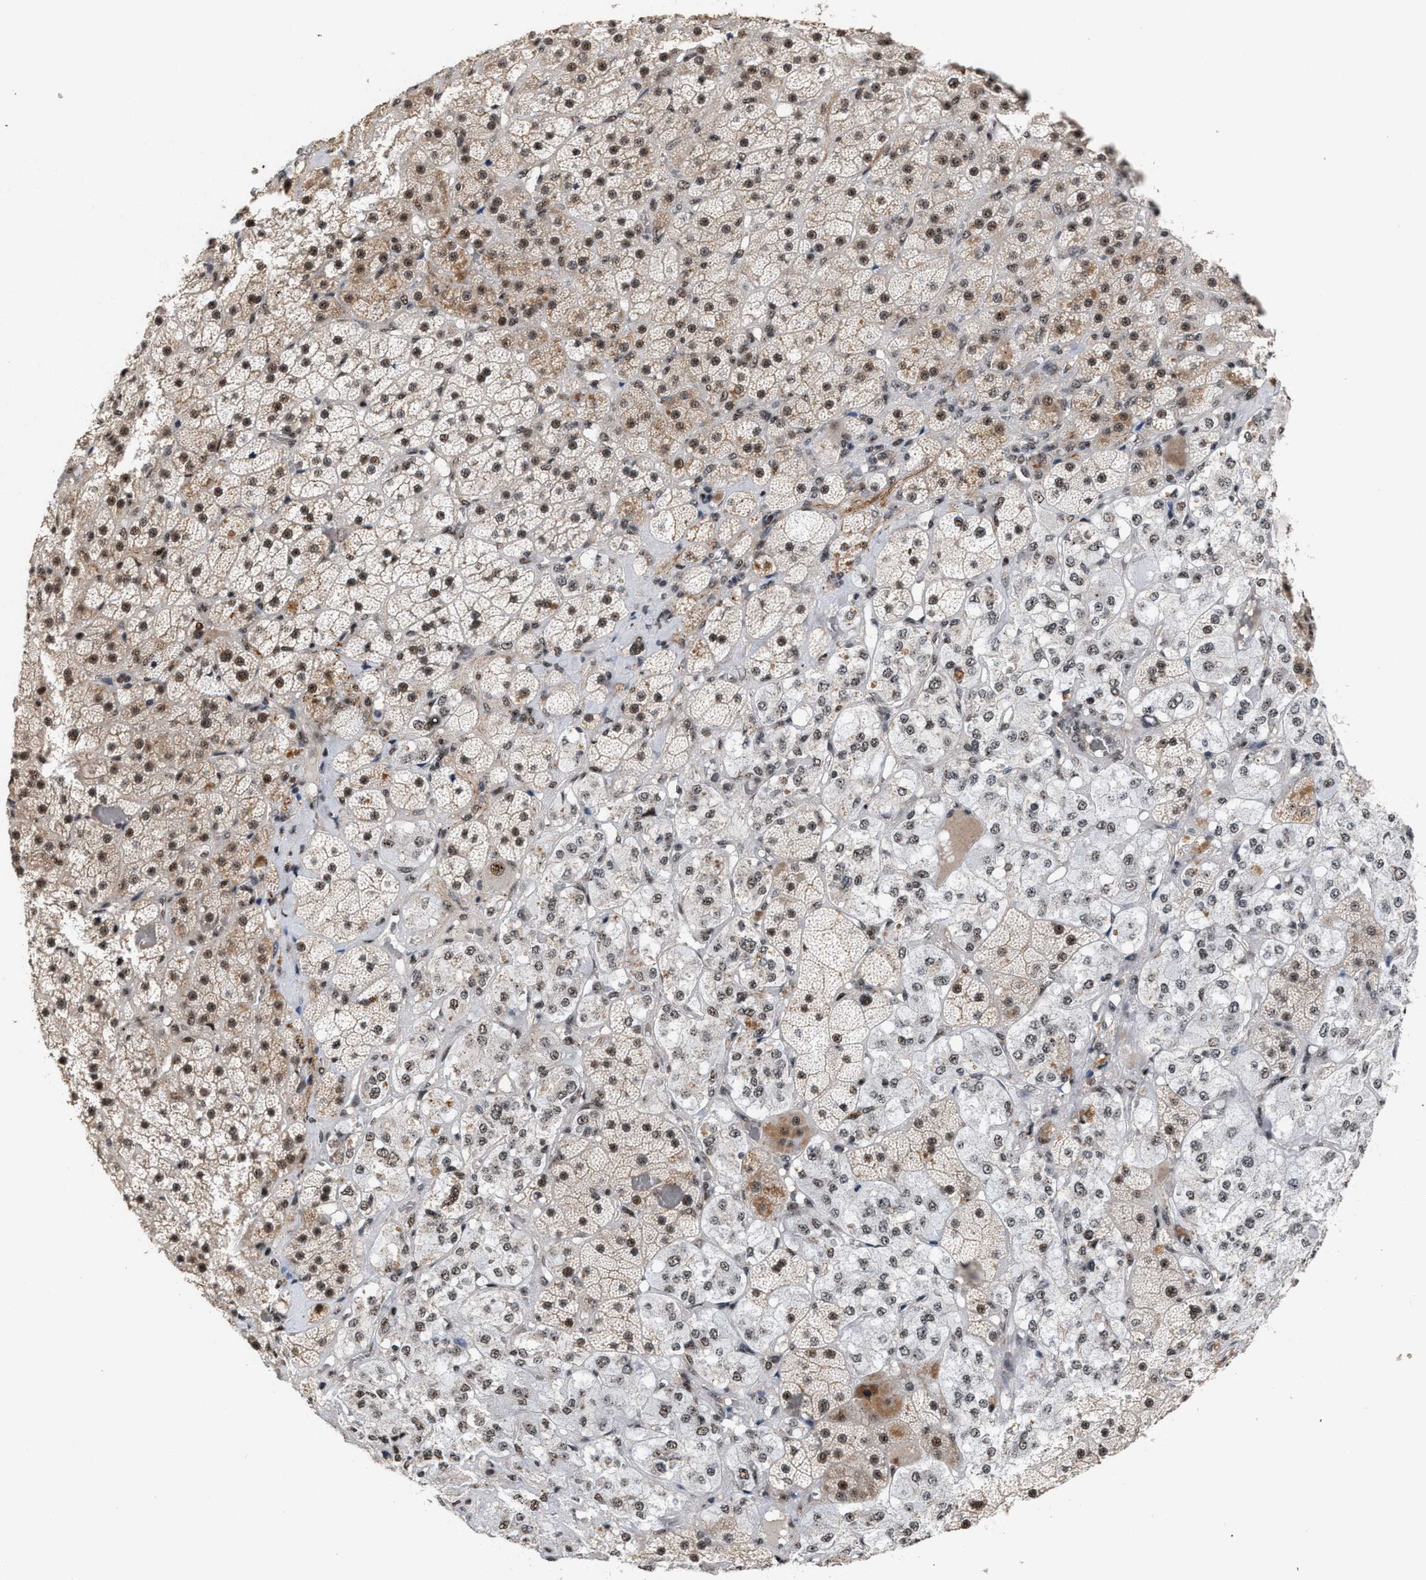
{"staining": {"intensity": "strong", "quantity": "25%-75%", "location": "cytoplasmic/membranous,nuclear"}, "tissue": "adrenal gland", "cell_type": "Glandular cells", "image_type": "normal", "snomed": [{"axis": "morphology", "description": "Normal tissue, NOS"}, {"axis": "topography", "description": "Adrenal gland"}], "caption": "Protein analysis of benign adrenal gland exhibits strong cytoplasmic/membranous,nuclear staining in about 25%-75% of glandular cells.", "gene": "EIF4A3", "patient": {"sex": "male", "age": 57}}